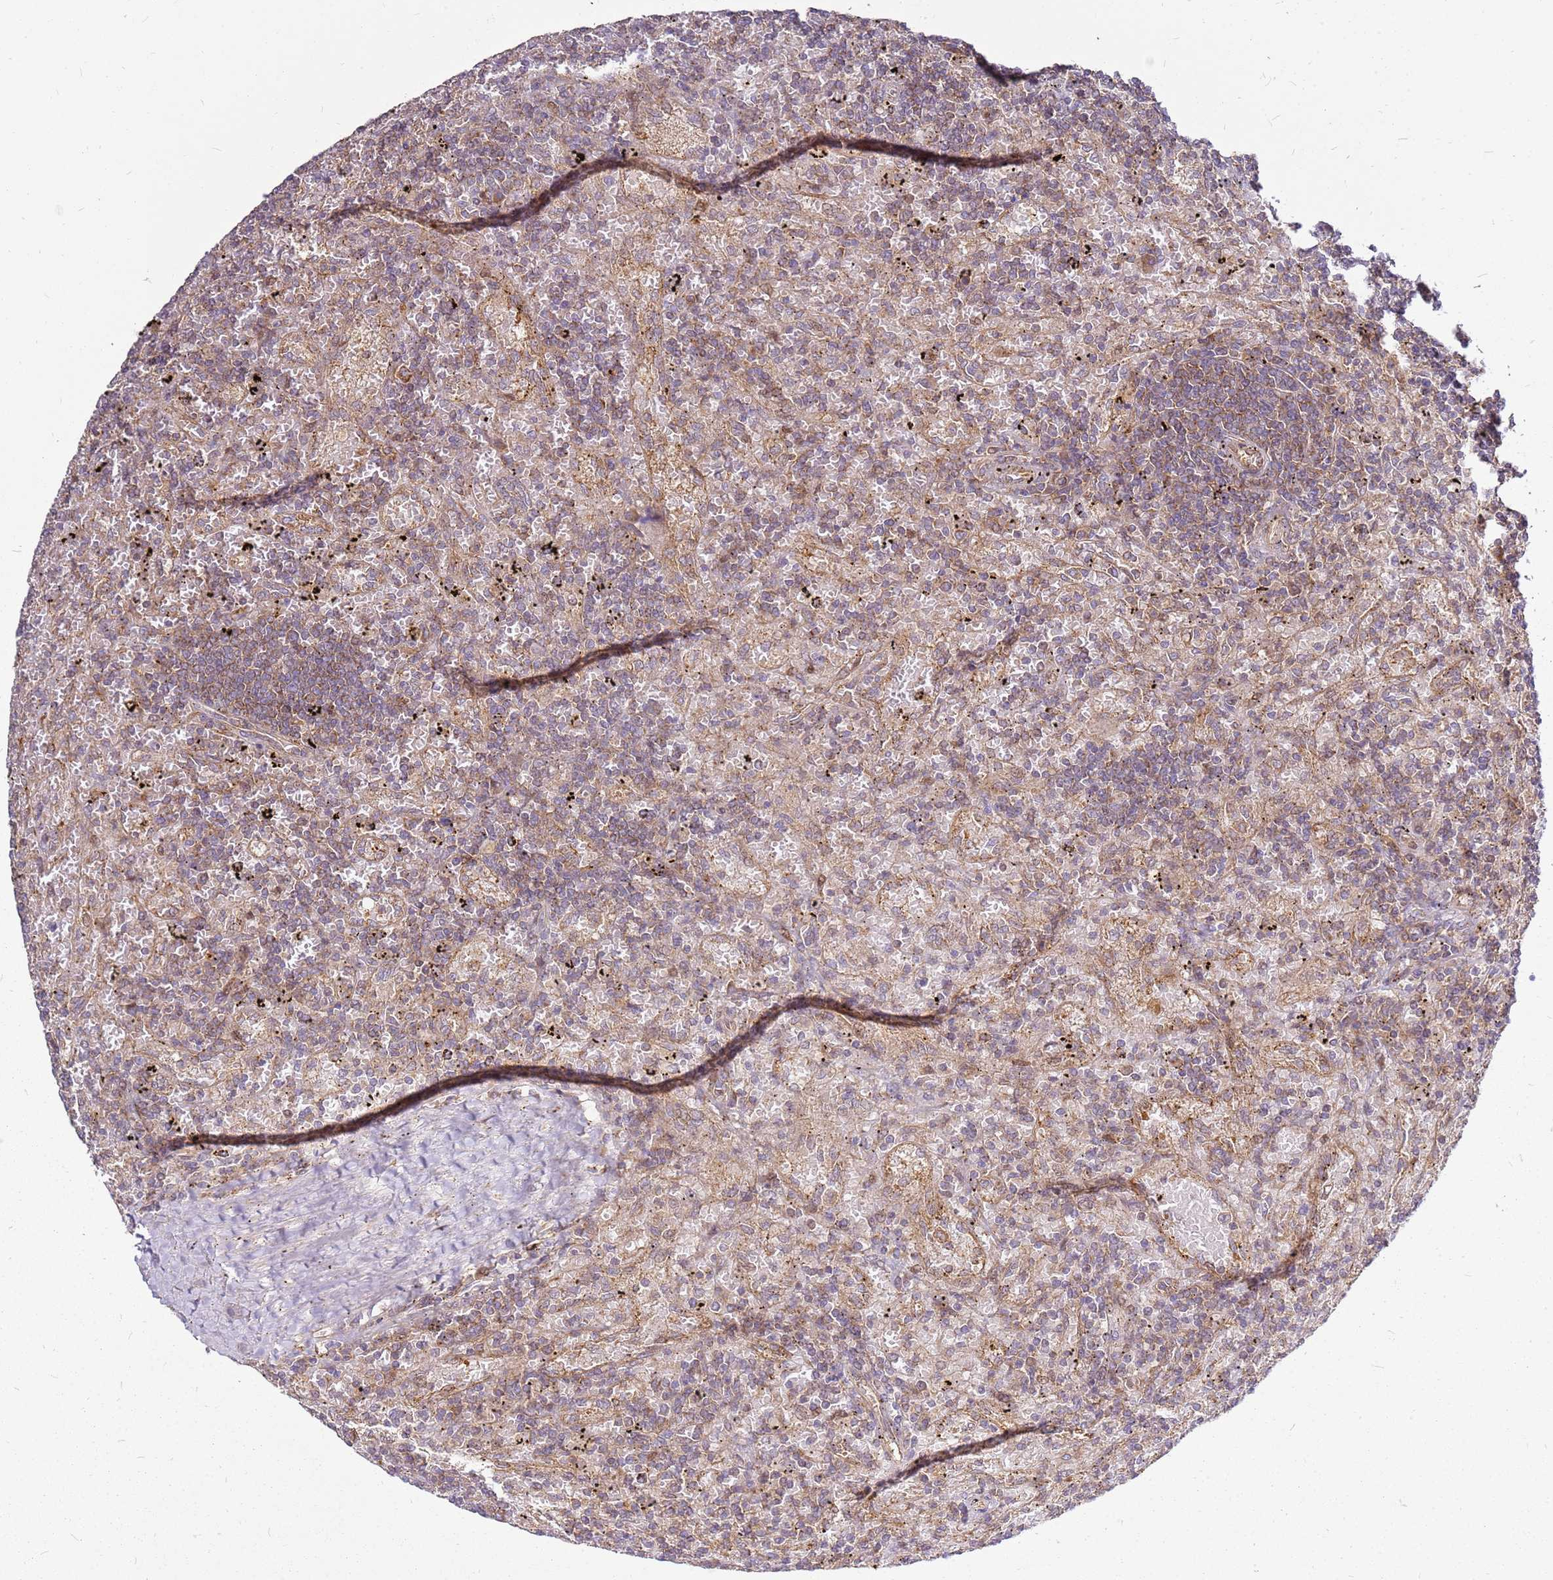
{"staining": {"intensity": "moderate", "quantity": ">75%", "location": "cytoplasmic/membranous"}, "tissue": "lymphoma", "cell_type": "Tumor cells", "image_type": "cancer", "snomed": [{"axis": "morphology", "description": "Malignant lymphoma, non-Hodgkin's type, Low grade"}, {"axis": "topography", "description": "Spleen"}], "caption": "This is an image of immunohistochemistry (IHC) staining of low-grade malignant lymphoma, non-Hodgkin's type, which shows moderate expression in the cytoplasmic/membranous of tumor cells.", "gene": "CCDC159", "patient": {"sex": "male", "age": 76}}